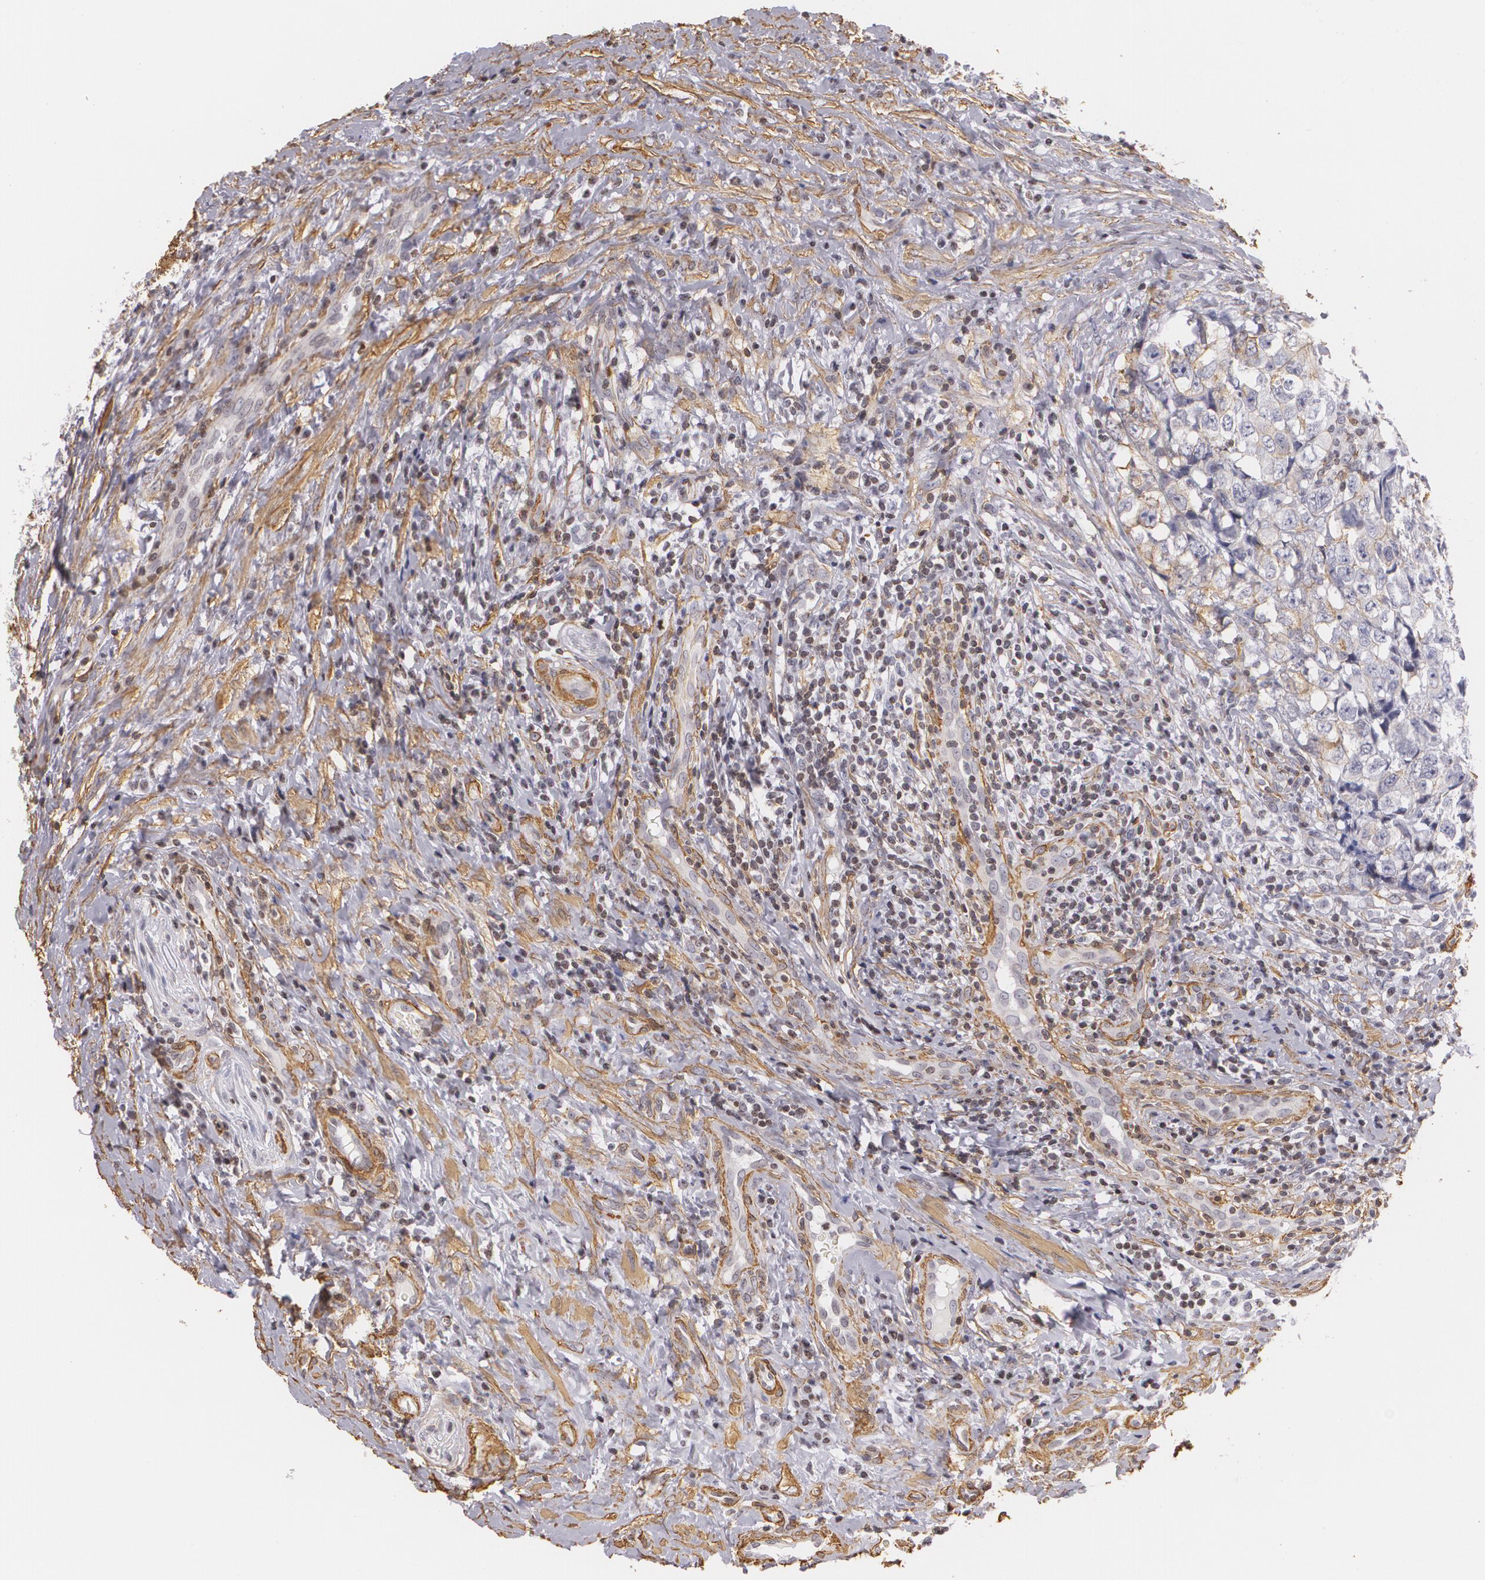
{"staining": {"intensity": "weak", "quantity": "25%-75%", "location": "cytoplasmic/membranous"}, "tissue": "testis cancer", "cell_type": "Tumor cells", "image_type": "cancer", "snomed": [{"axis": "morphology", "description": "Carcinoma, Embryonal, NOS"}, {"axis": "topography", "description": "Testis"}], "caption": "Immunohistochemistry (IHC) image of neoplastic tissue: testis embryonal carcinoma stained using IHC displays low levels of weak protein expression localized specifically in the cytoplasmic/membranous of tumor cells, appearing as a cytoplasmic/membranous brown color.", "gene": "VAMP1", "patient": {"sex": "male", "age": 31}}